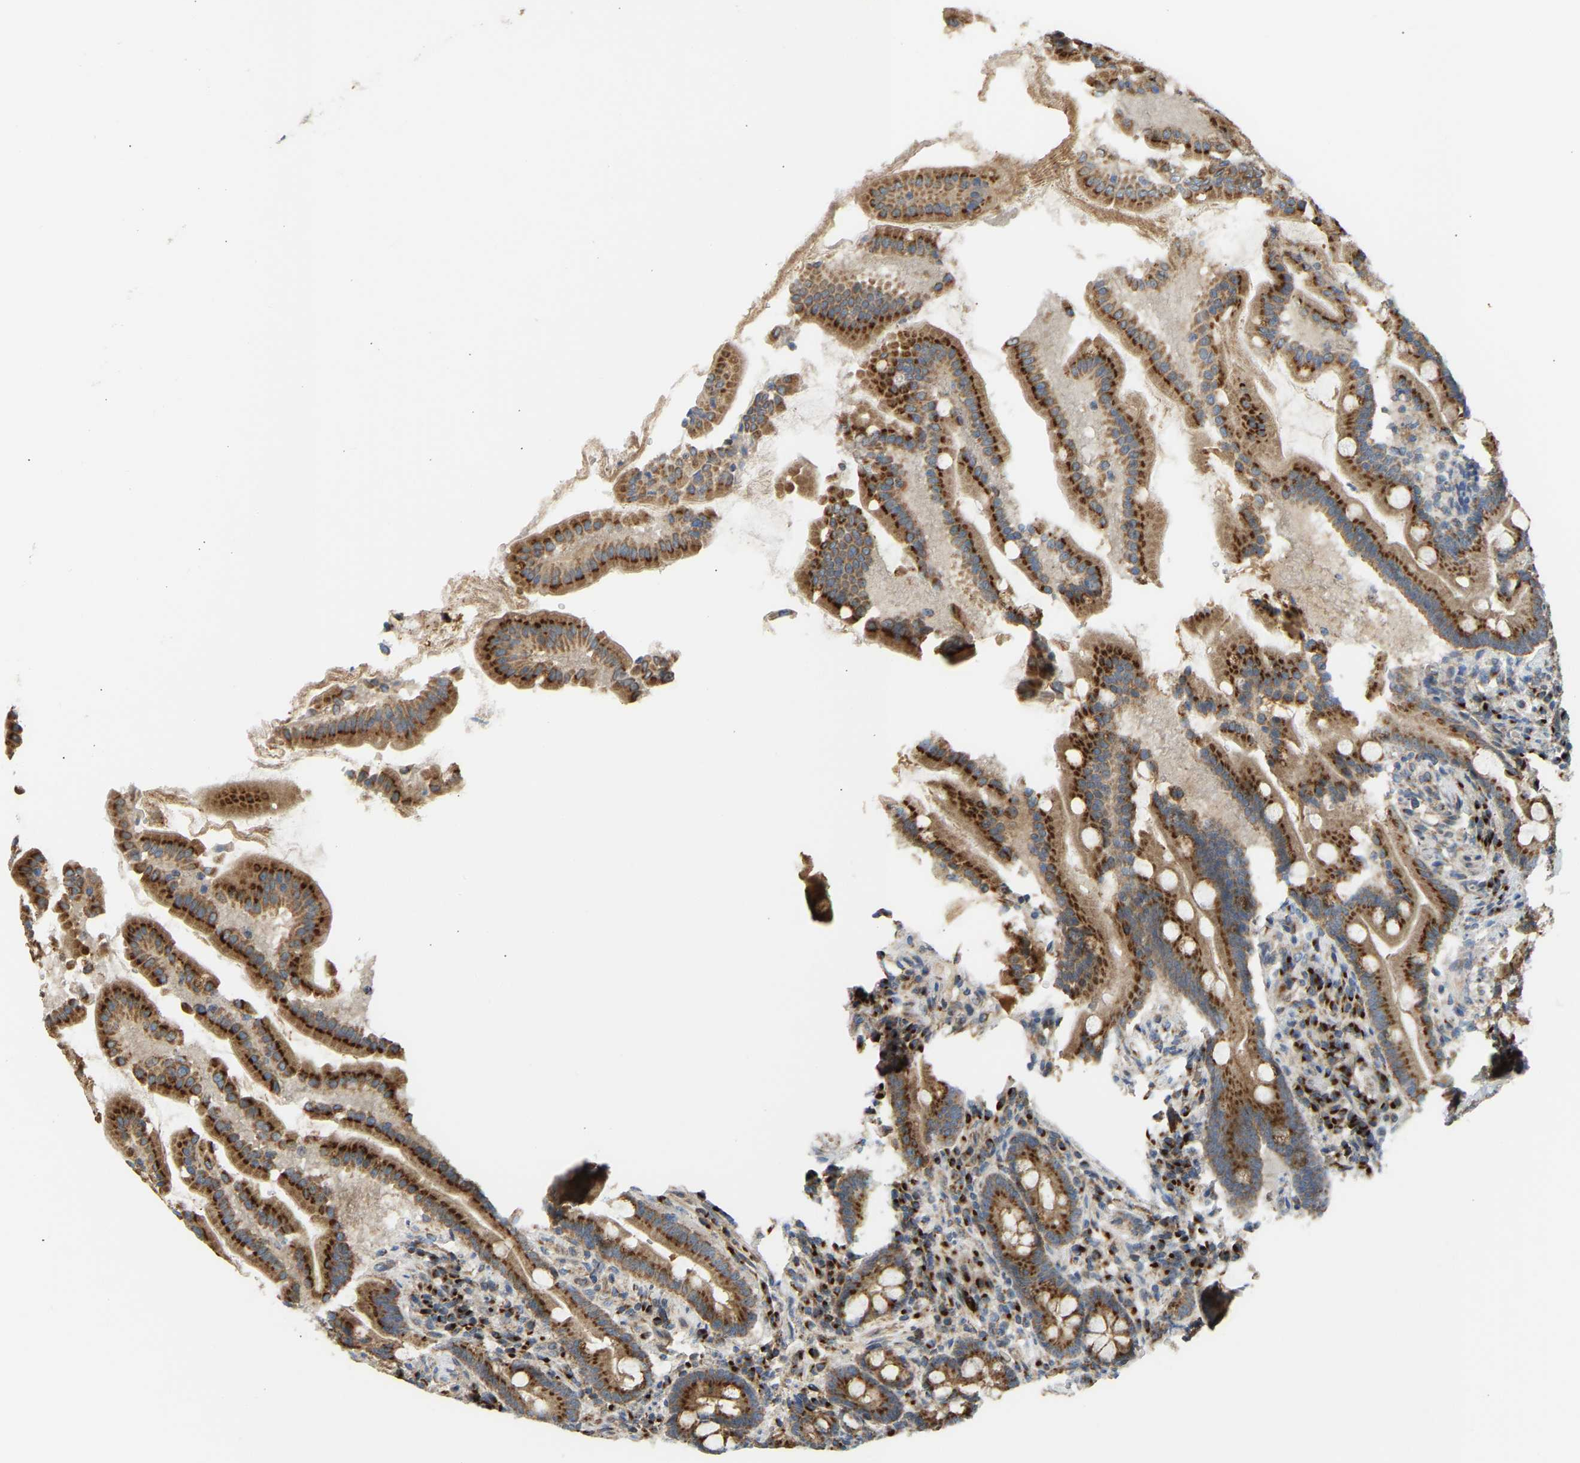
{"staining": {"intensity": "strong", "quantity": ">75%", "location": "cytoplasmic/membranous"}, "tissue": "duodenum", "cell_type": "Glandular cells", "image_type": "normal", "snomed": [{"axis": "morphology", "description": "Normal tissue, NOS"}, {"axis": "topography", "description": "Duodenum"}], "caption": "Immunohistochemistry (IHC) micrograph of benign duodenum: duodenum stained using IHC exhibits high levels of strong protein expression localized specifically in the cytoplasmic/membranous of glandular cells, appearing as a cytoplasmic/membranous brown color.", "gene": "YIPF2", "patient": {"sex": "male", "age": 50}}